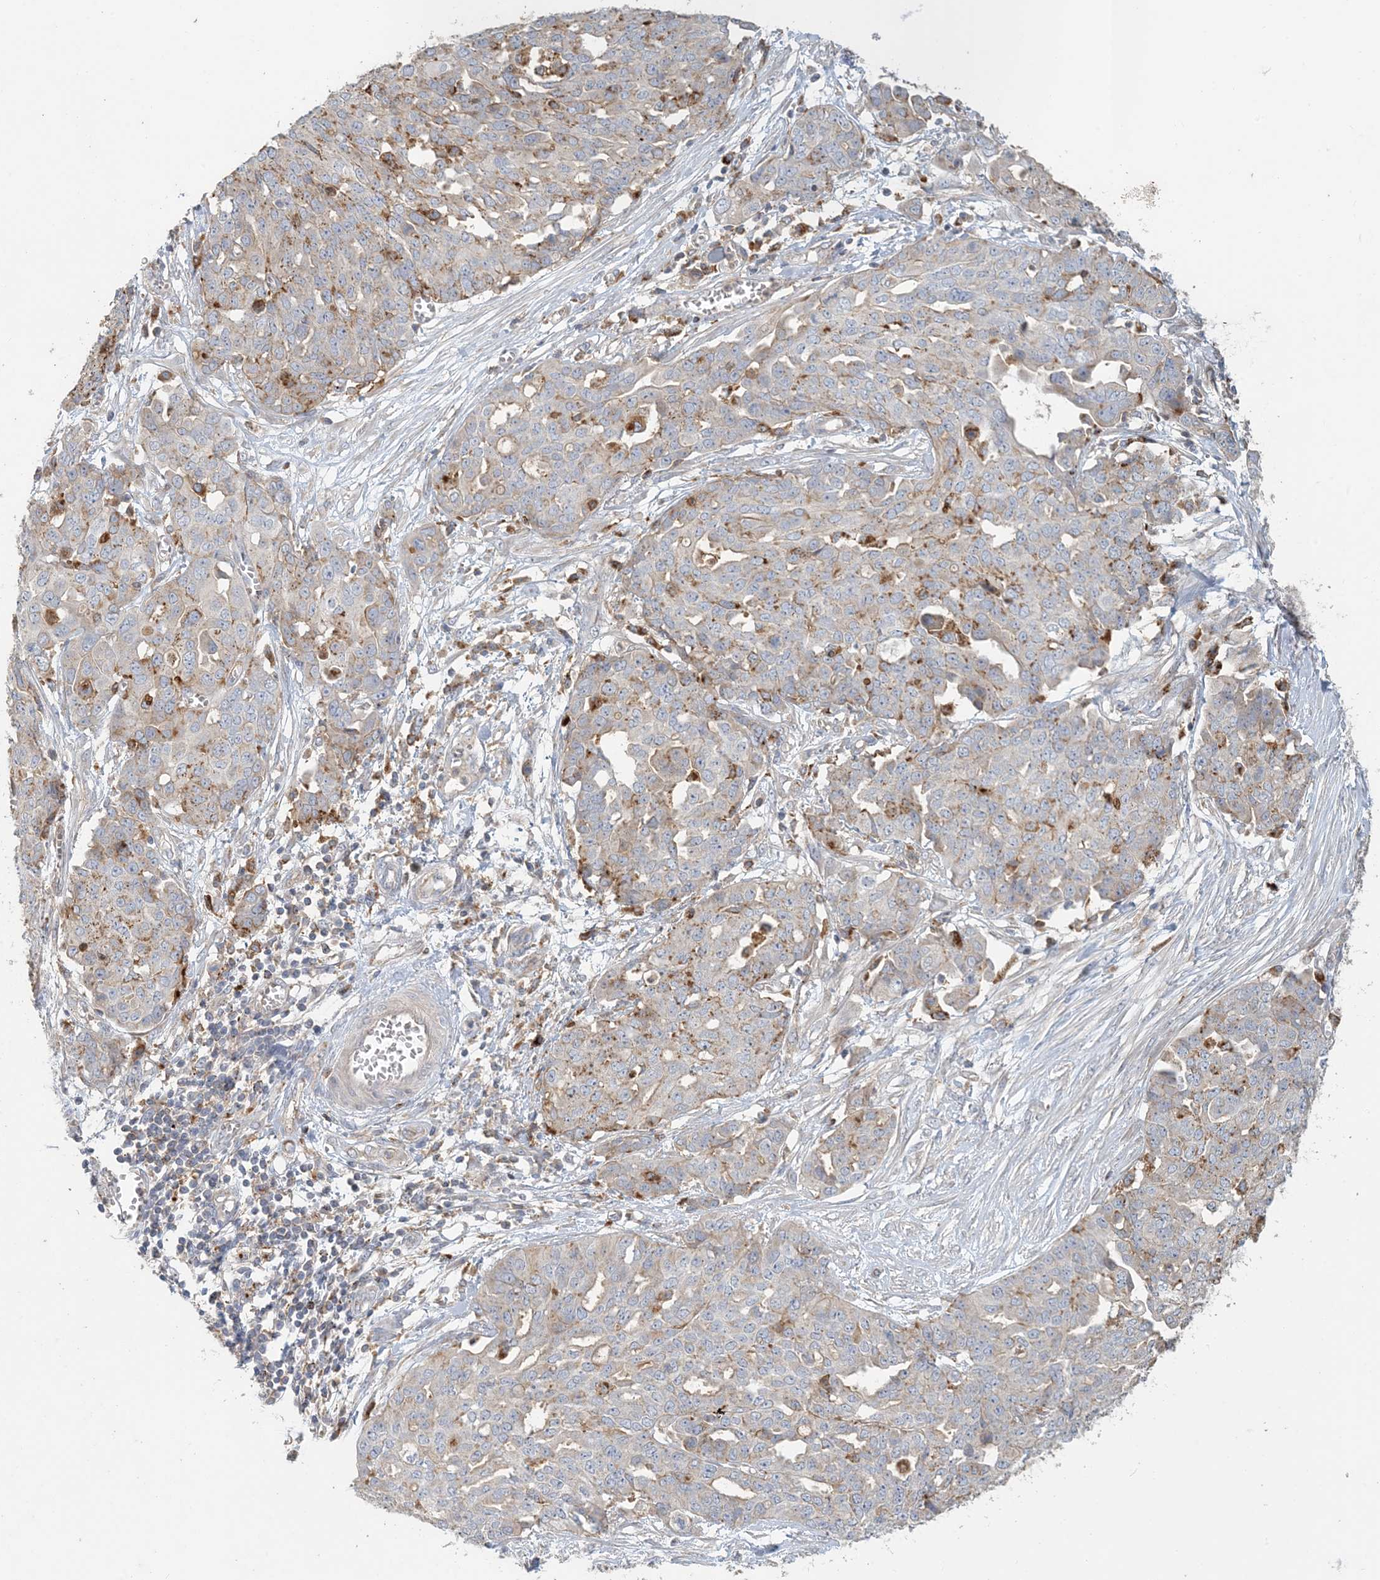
{"staining": {"intensity": "moderate", "quantity": "<25%", "location": "cytoplasmic/membranous"}, "tissue": "ovarian cancer", "cell_type": "Tumor cells", "image_type": "cancer", "snomed": [{"axis": "morphology", "description": "Cystadenocarcinoma, serous, NOS"}, {"axis": "topography", "description": "Soft tissue"}, {"axis": "topography", "description": "Ovary"}], "caption": "The image demonstrates staining of ovarian cancer (serous cystadenocarcinoma), revealing moderate cytoplasmic/membranous protein positivity (brown color) within tumor cells.", "gene": "SPPL2A", "patient": {"sex": "female", "age": 57}}